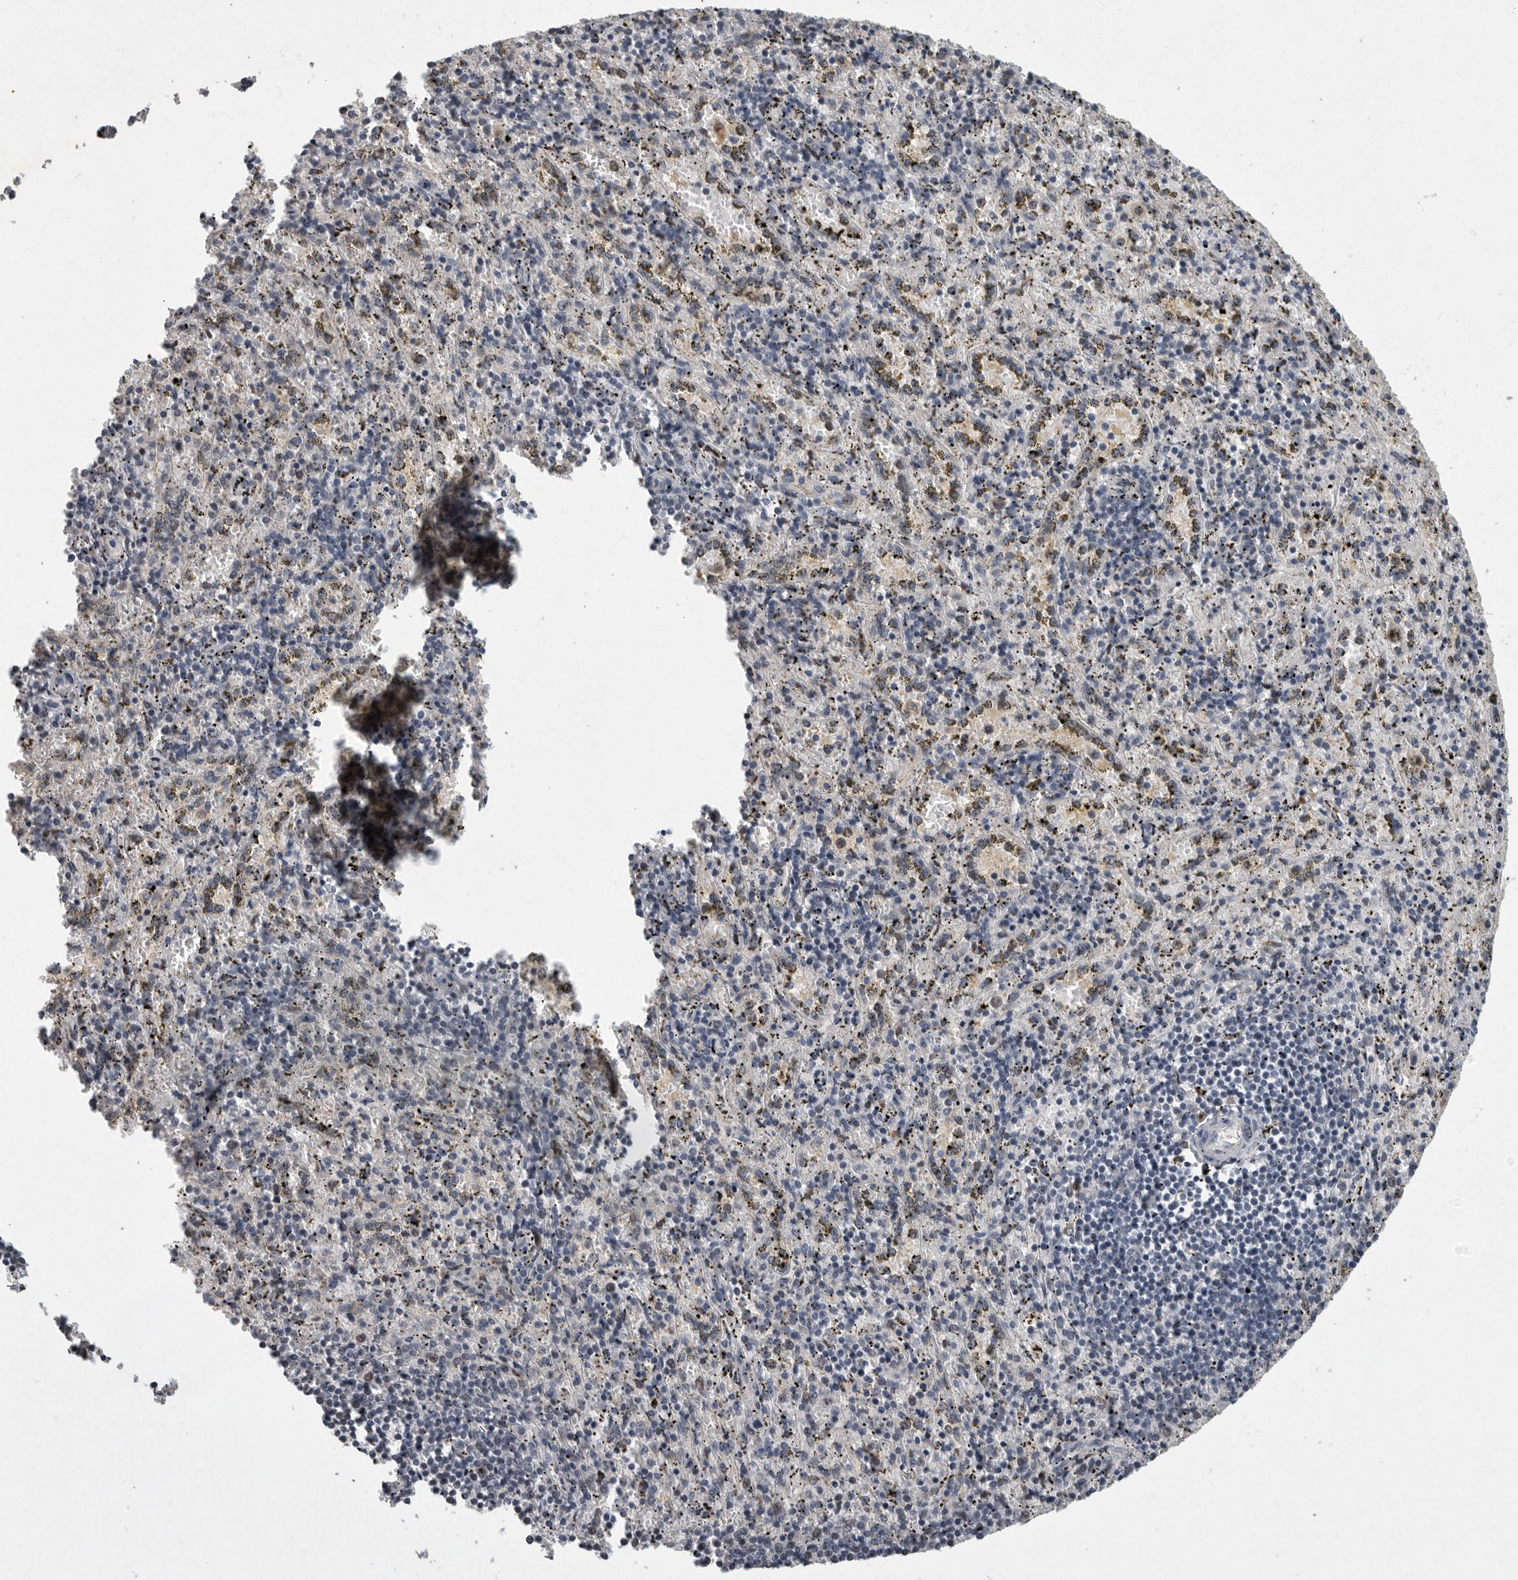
{"staining": {"intensity": "negative", "quantity": "none", "location": "none"}, "tissue": "spleen", "cell_type": "Cells in red pulp", "image_type": "normal", "snomed": [{"axis": "morphology", "description": "Normal tissue, NOS"}, {"axis": "topography", "description": "Spleen"}], "caption": "IHC photomicrograph of unremarkable spleen: human spleen stained with DAB (3,3'-diaminobenzidine) shows no significant protein expression in cells in red pulp. (Brightfield microscopy of DAB (3,3'-diaminobenzidine) immunohistochemistry at high magnification).", "gene": "MAN2A1", "patient": {"sex": "male", "age": 11}}